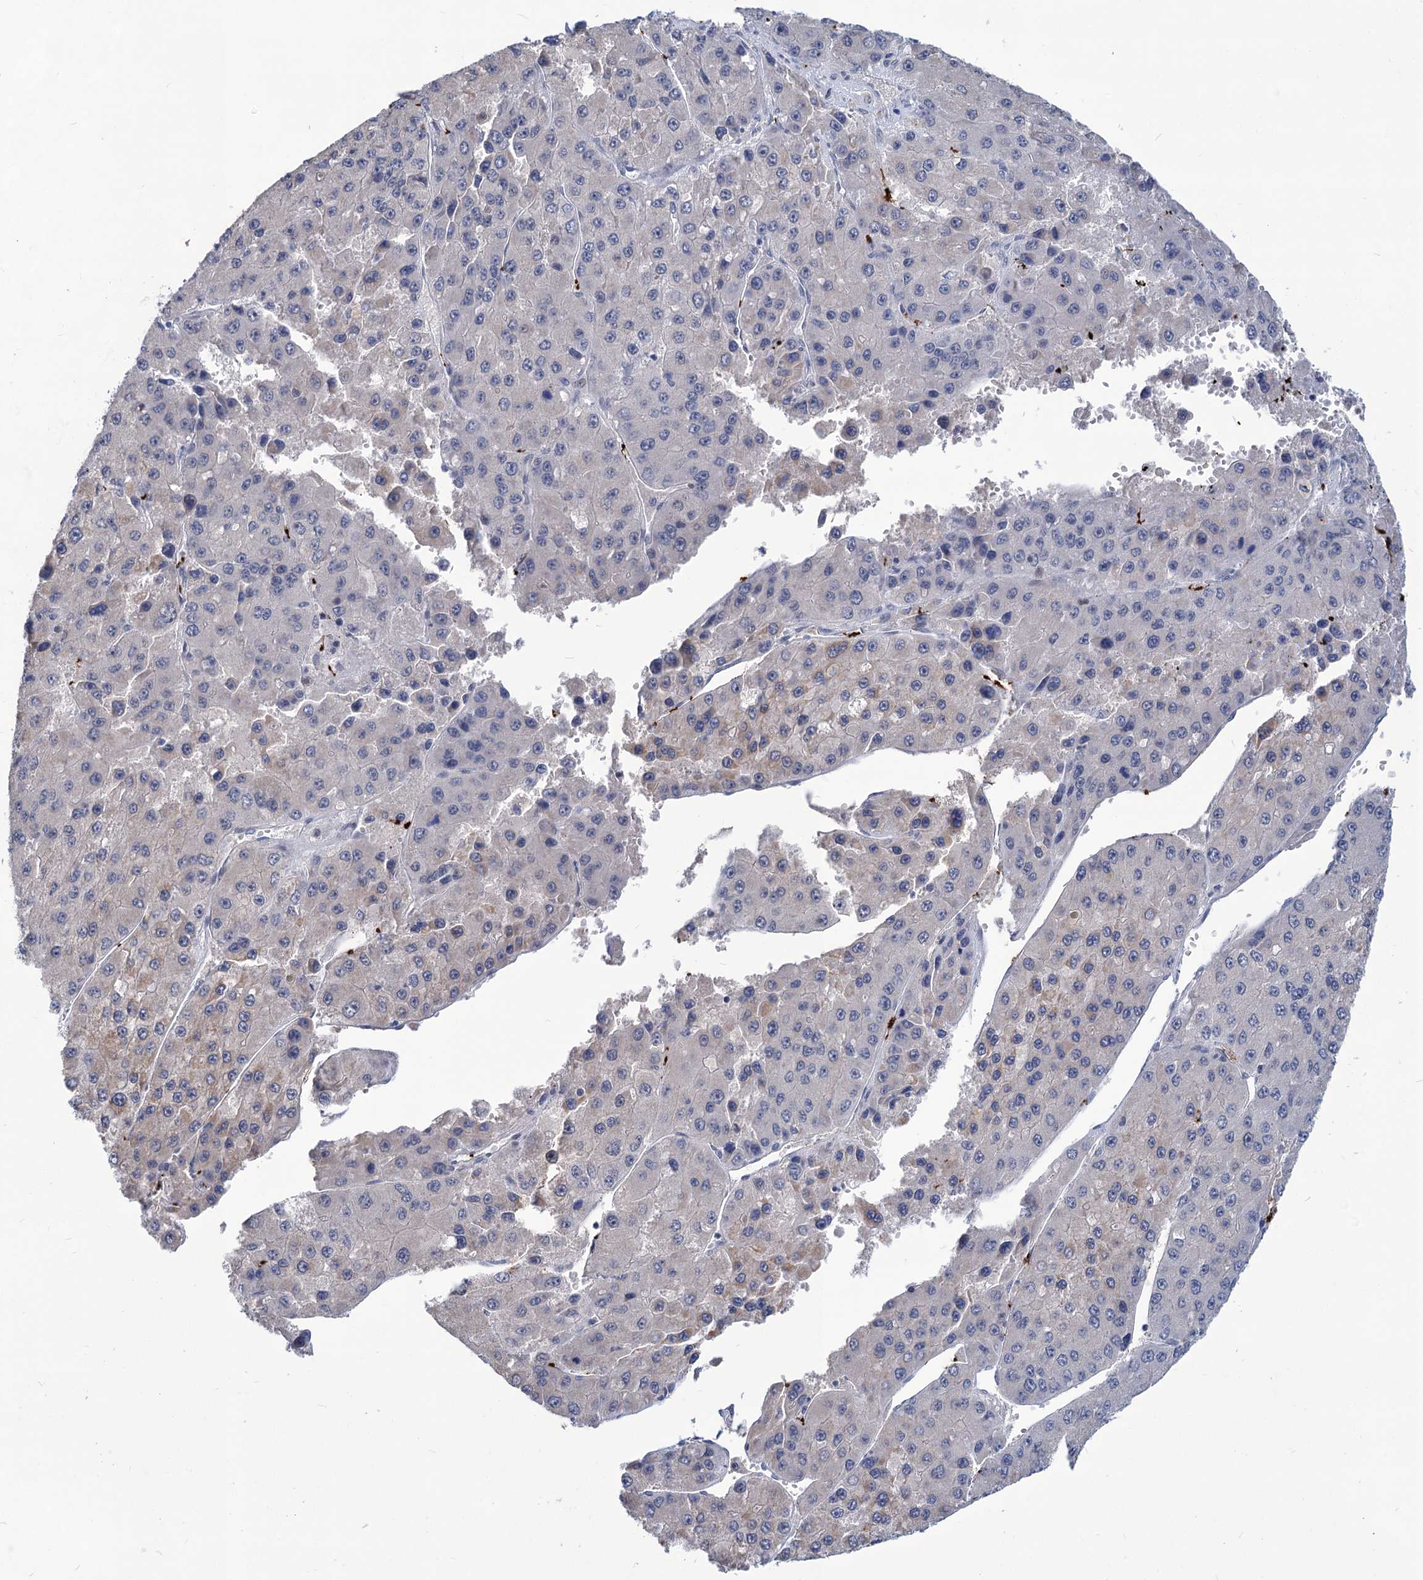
{"staining": {"intensity": "negative", "quantity": "none", "location": "none"}, "tissue": "liver cancer", "cell_type": "Tumor cells", "image_type": "cancer", "snomed": [{"axis": "morphology", "description": "Carcinoma, Hepatocellular, NOS"}, {"axis": "topography", "description": "Liver"}], "caption": "Protein analysis of liver hepatocellular carcinoma demonstrates no significant staining in tumor cells.", "gene": "MON2", "patient": {"sex": "female", "age": 73}}